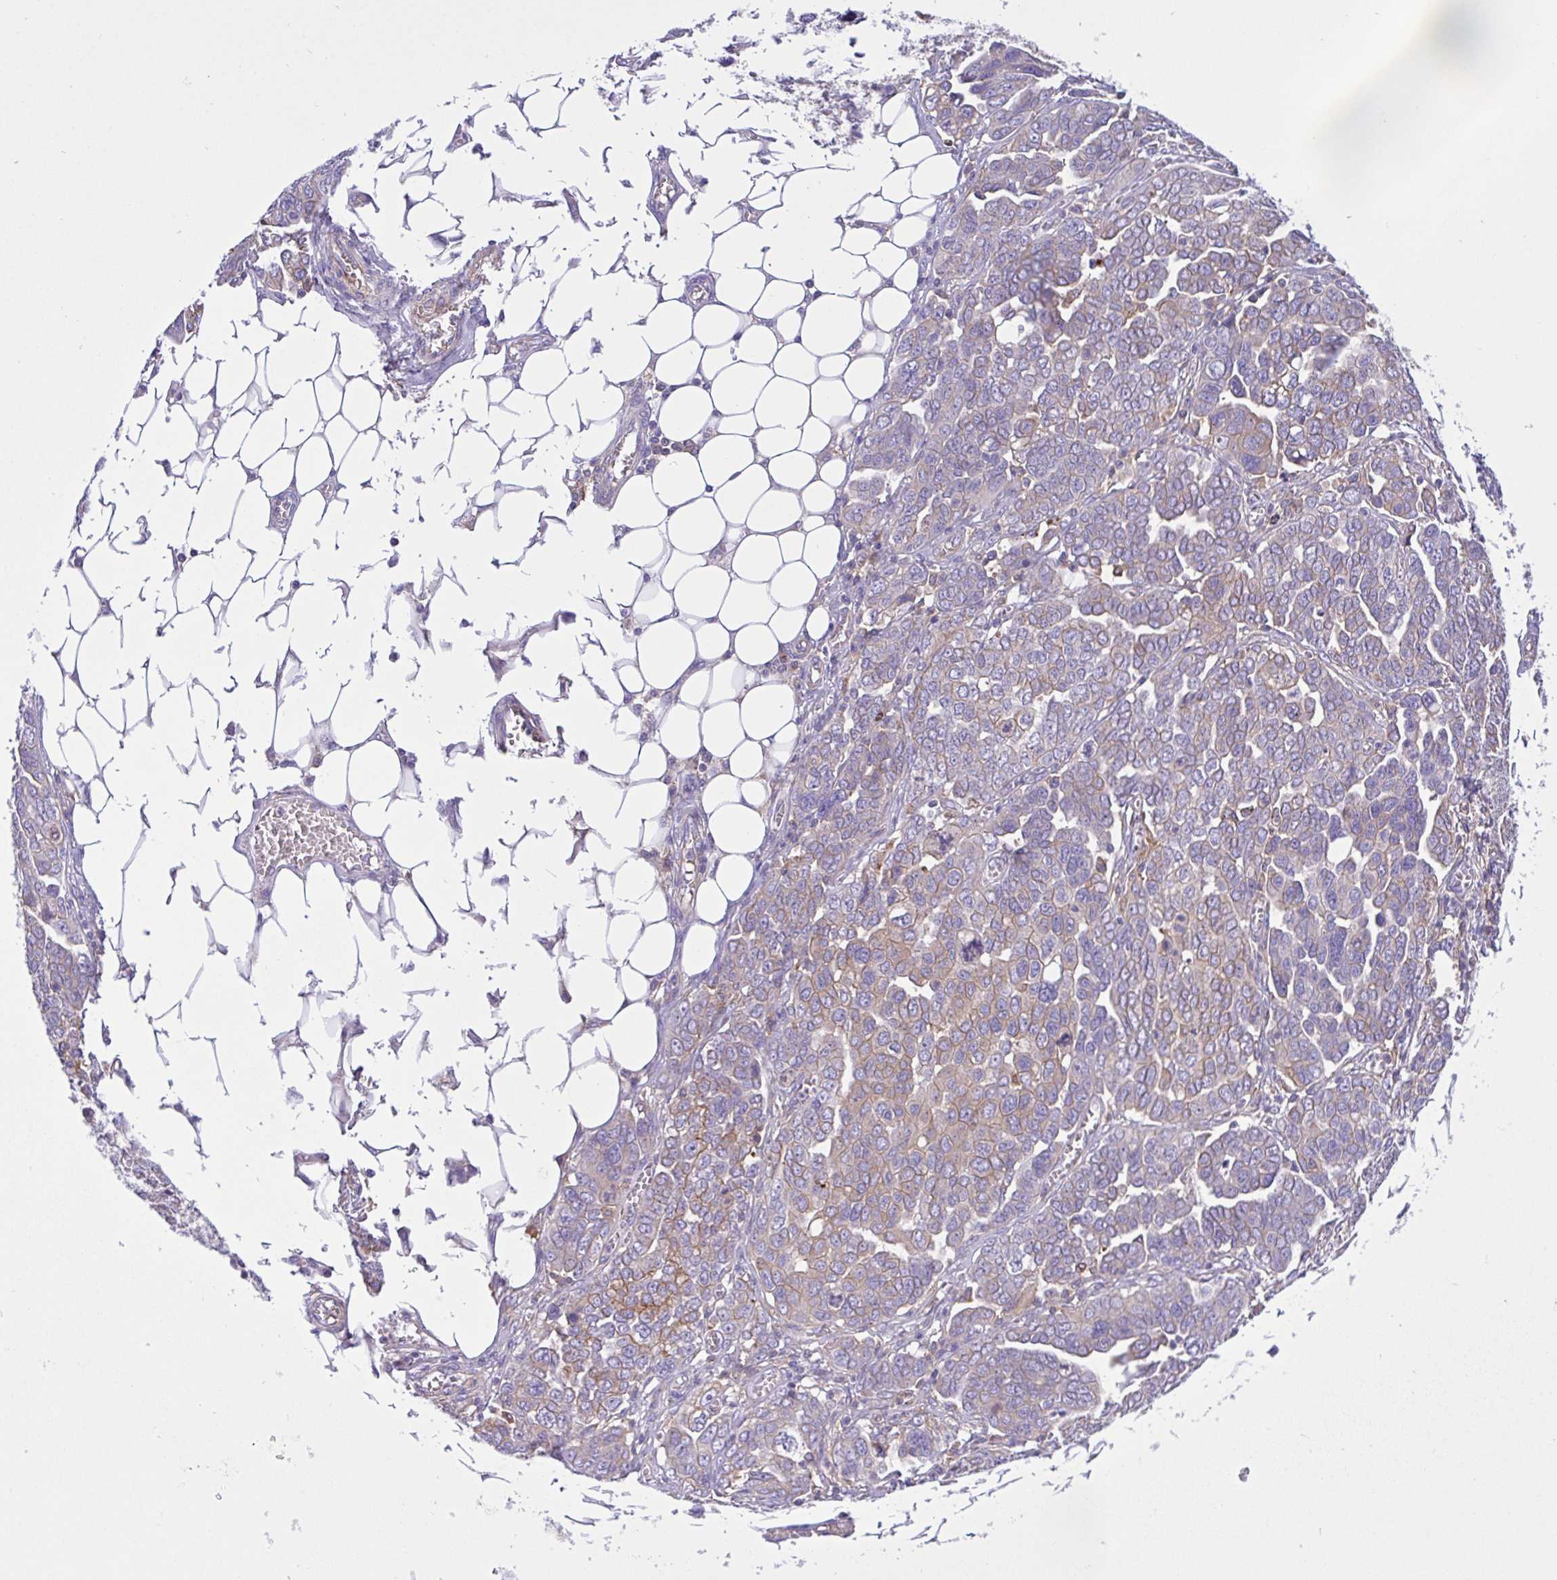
{"staining": {"intensity": "moderate", "quantity": "<25%", "location": "cytoplasmic/membranous"}, "tissue": "ovarian cancer", "cell_type": "Tumor cells", "image_type": "cancer", "snomed": [{"axis": "morphology", "description": "Cystadenocarcinoma, serous, NOS"}, {"axis": "topography", "description": "Ovary"}], "caption": "Ovarian cancer stained with DAB (3,3'-diaminobenzidine) immunohistochemistry demonstrates low levels of moderate cytoplasmic/membranous staining in about <25% of tumor cells.", "gene": "OR51M1", "patient": {"sex": "female", "age": 59}}